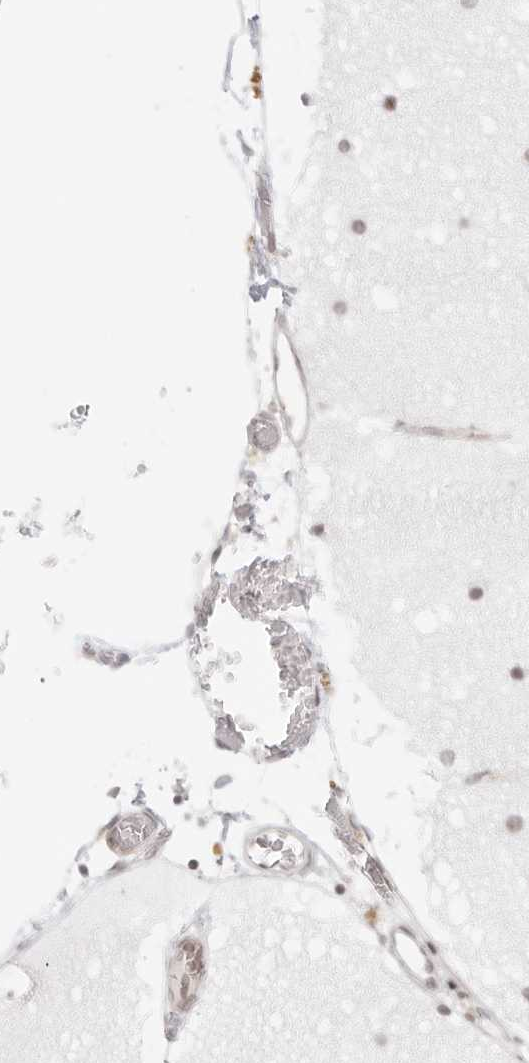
{"staining": {"intensity": "weak", "quantity": "25%-75%", "location": "nuclear"}, "tissue": "cerebellum", "cell_type": "Cells in granular layer", "image_type": "normal", "snomed": [{"axis": "morphology", "description": "Normal tissue, NOS"}, {"axis": "topography", "description": "Cerebellum"}], "caption": "Cerebellum stained with DAB (3,3'-diaminobenzidine) immunohistochemistry (IHC) displays low levels of weak nuclear expression in approximately 25%-75% of cells in granular layer.", "gene": "RCC1", "patient": {"sex": "male", "age": 57}}